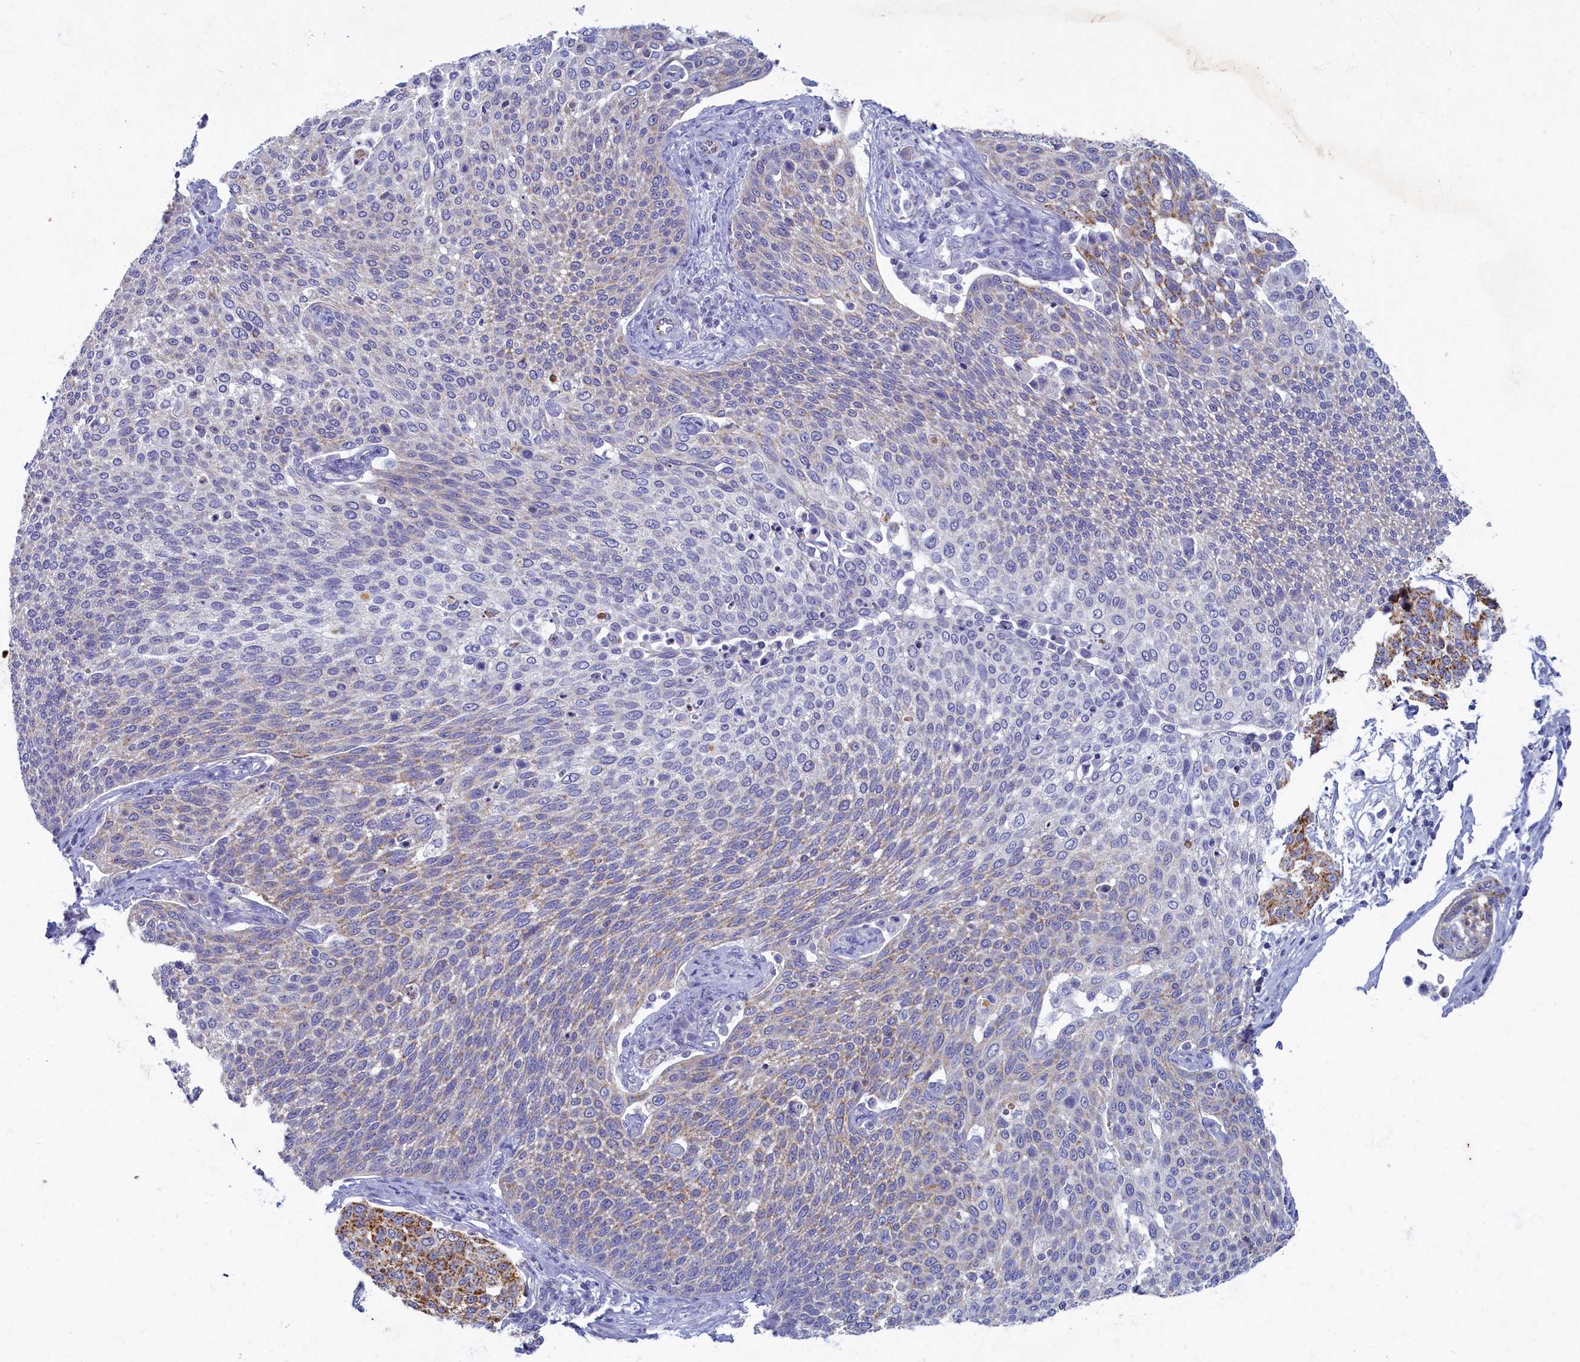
{"staining": {"intensity": "strong", "quantity": "25%-75%", "location": "cytoplasmic/membranous"}, "tissue": "cervical cancer", "cell_type": "Tumor cells", "image_type": "cancer", "snomed": [{"axis": "morphology", "description": "Squamous cell carcinoma, NOS"}, {"axis": "topography", "description": "Cervix"}], "caption": "A photomicrograph showing strong cytoplasmic/membranous staining in about 25%-75% of tumor cells in cervical cancer, as visualized by brown immunohistochemical staining.", "gene": "OCIAD2", "patient": {"sex": "female", "age": 34}}